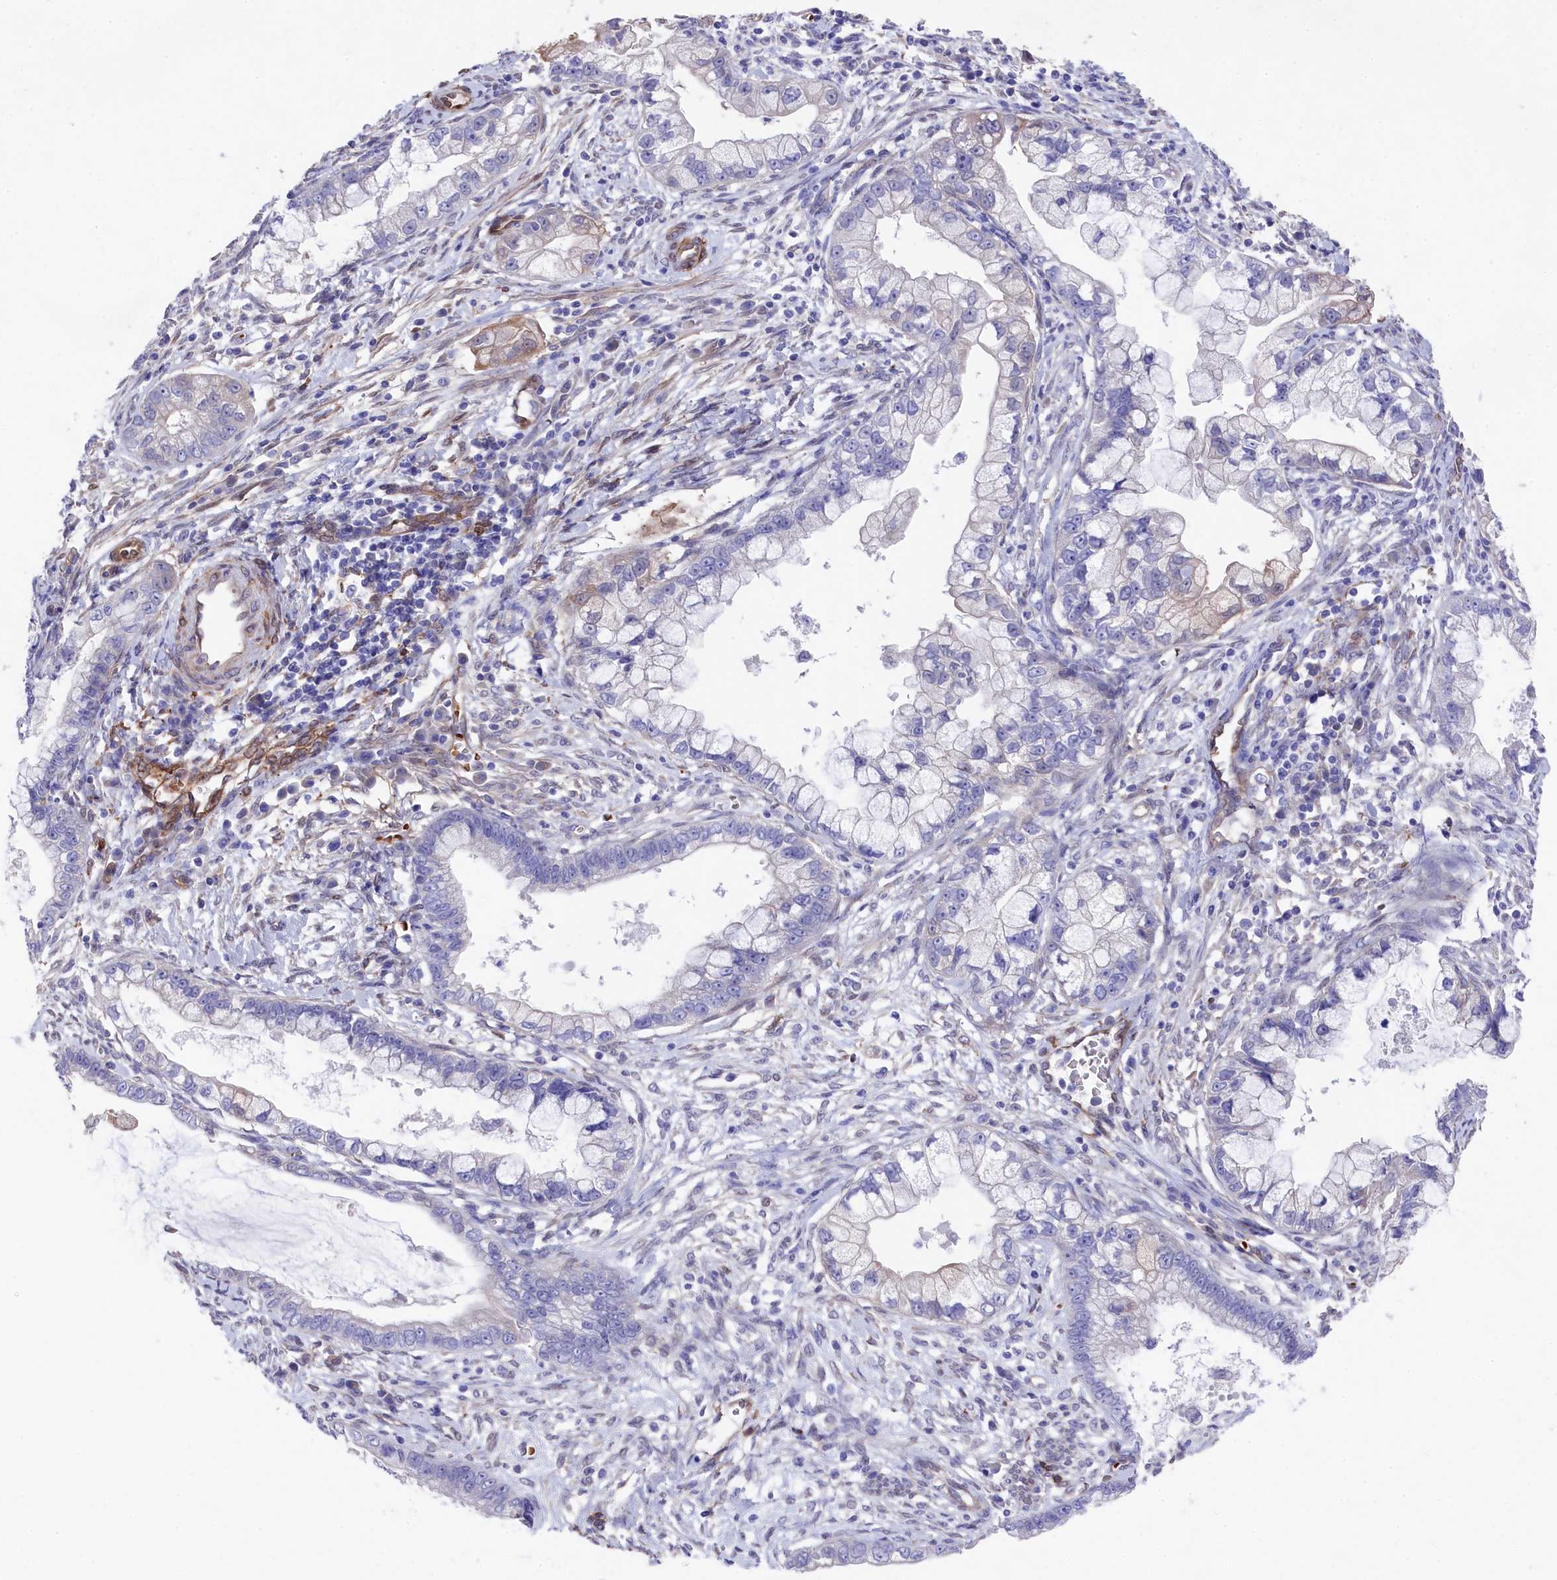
{"staining": {"intensity": "moderate", "quantity": "<25%", "location": "cytoplasmic/membranous"}, "tissue": "cervical cancer", "cell_type": "Tumor cells", "image_type": "cancer", "snomed": [{"axis": "morphology", "description": "Adenocarcinoma, NOS"}, {"axis": "topography", "description": "Cervix"}], "caption": "DAB (3,3'-diaminobenzidine) immunohistochemical staining of cervical cancer shows moderate cytoplasmic/membranous protein expression in about <25% of tumor cells. The staining is performed using DAB brown chromogen to label protein expression. The nuclei are counter-stained blue using hematoxylin.", "gene": "LHFPL4", "patient": {"sex": "female", "age": 44}}